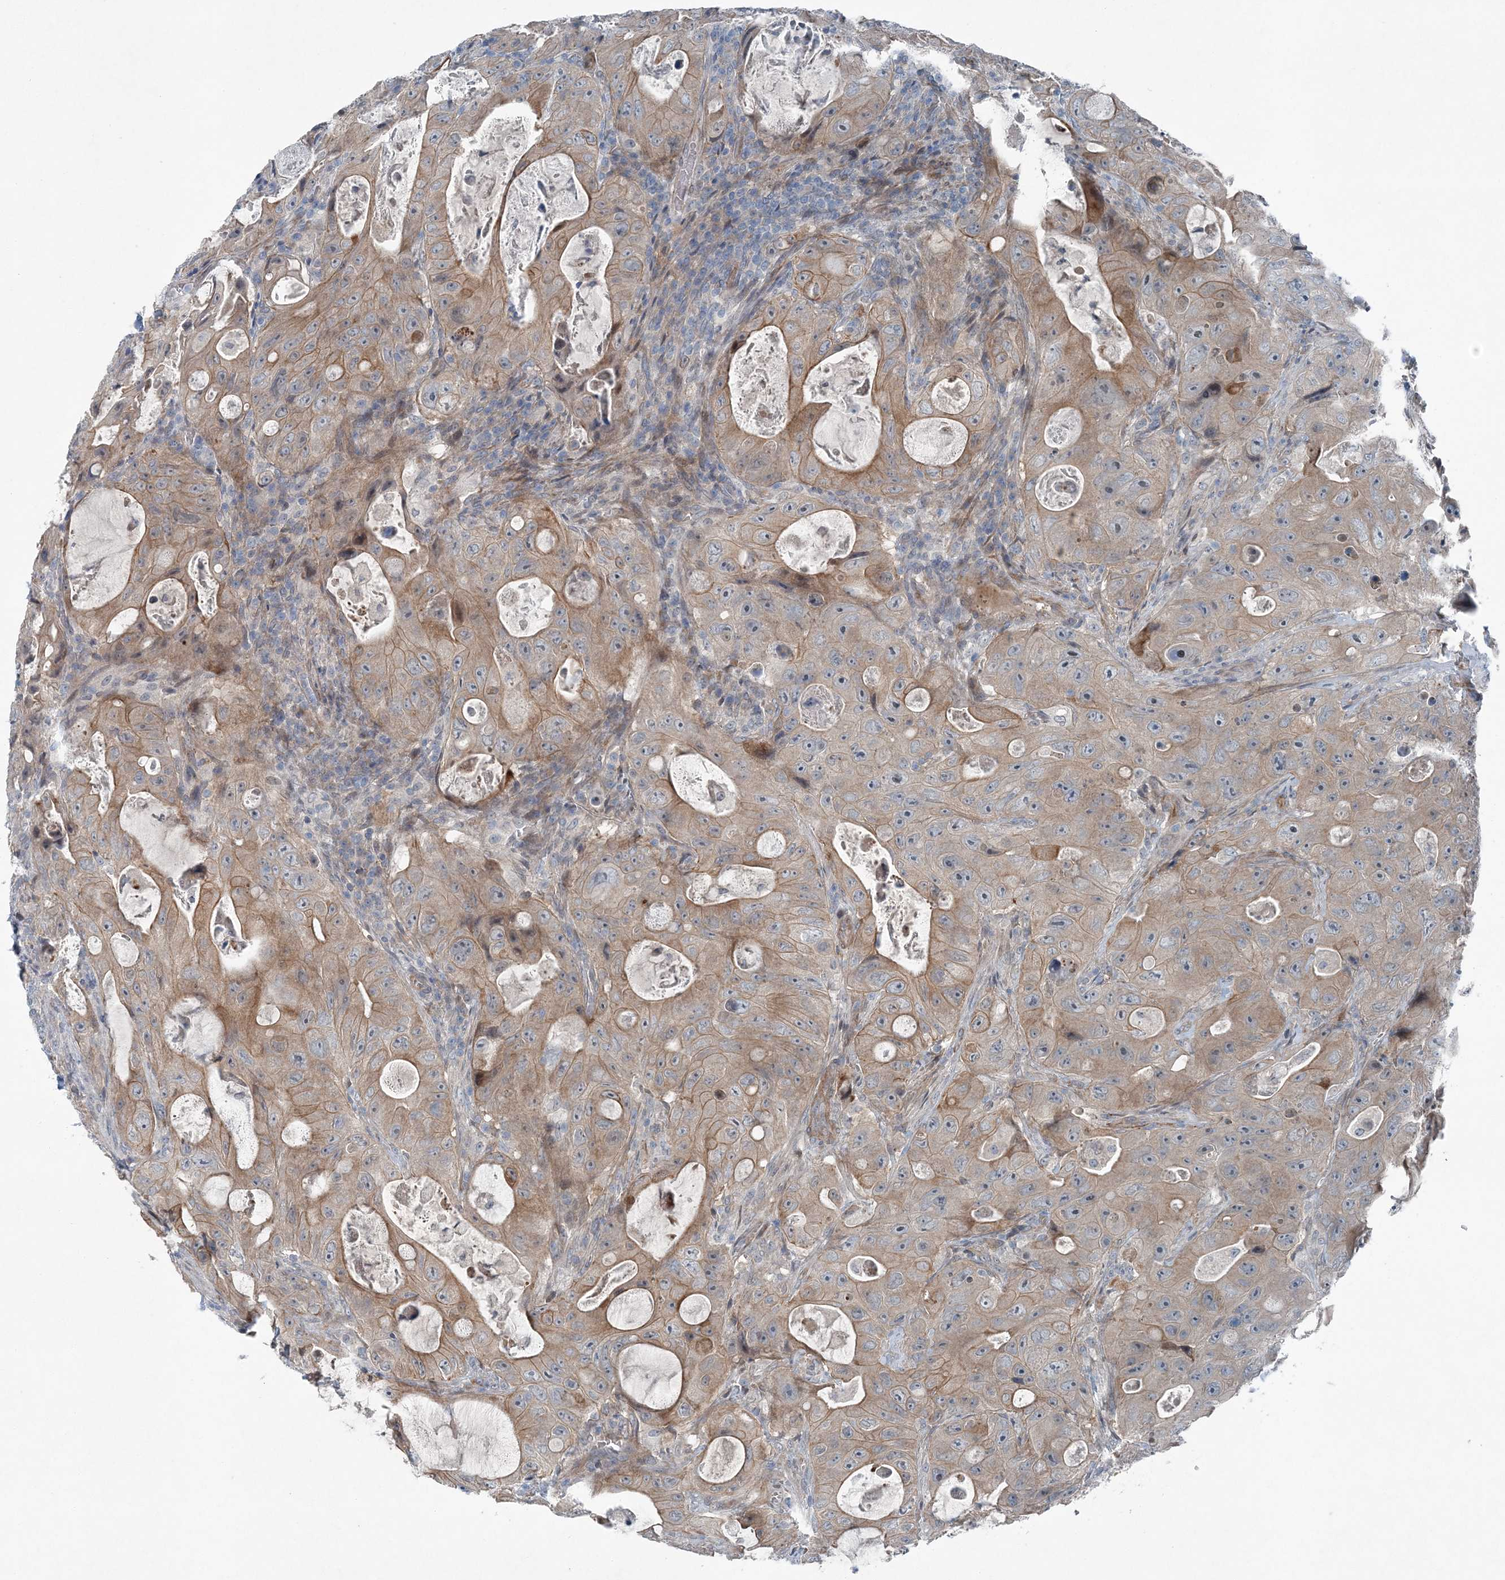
{"staining": {"intensity": "moderate", "quantity": ">75%", "location": "cytoplasmic/membranous"}, "tissue": "colorectal cancer", "cell_type": "Tumor cells", "image_type": "cancer", "snomed": [{"axis": "morphology", "description": "Adenocarcinoma, NOS"}, {"axis": "topography", "description": "Colon"}], "caption": "Adenocarcinoma (colorectal) was stained to show a protein in brown. There is medium levels of moderate cytoplasmic/membranous expression in approximately >75% of tumor cells.", "gene": "KIAA1586", "patient": {"sex": "female", "age": 46}}